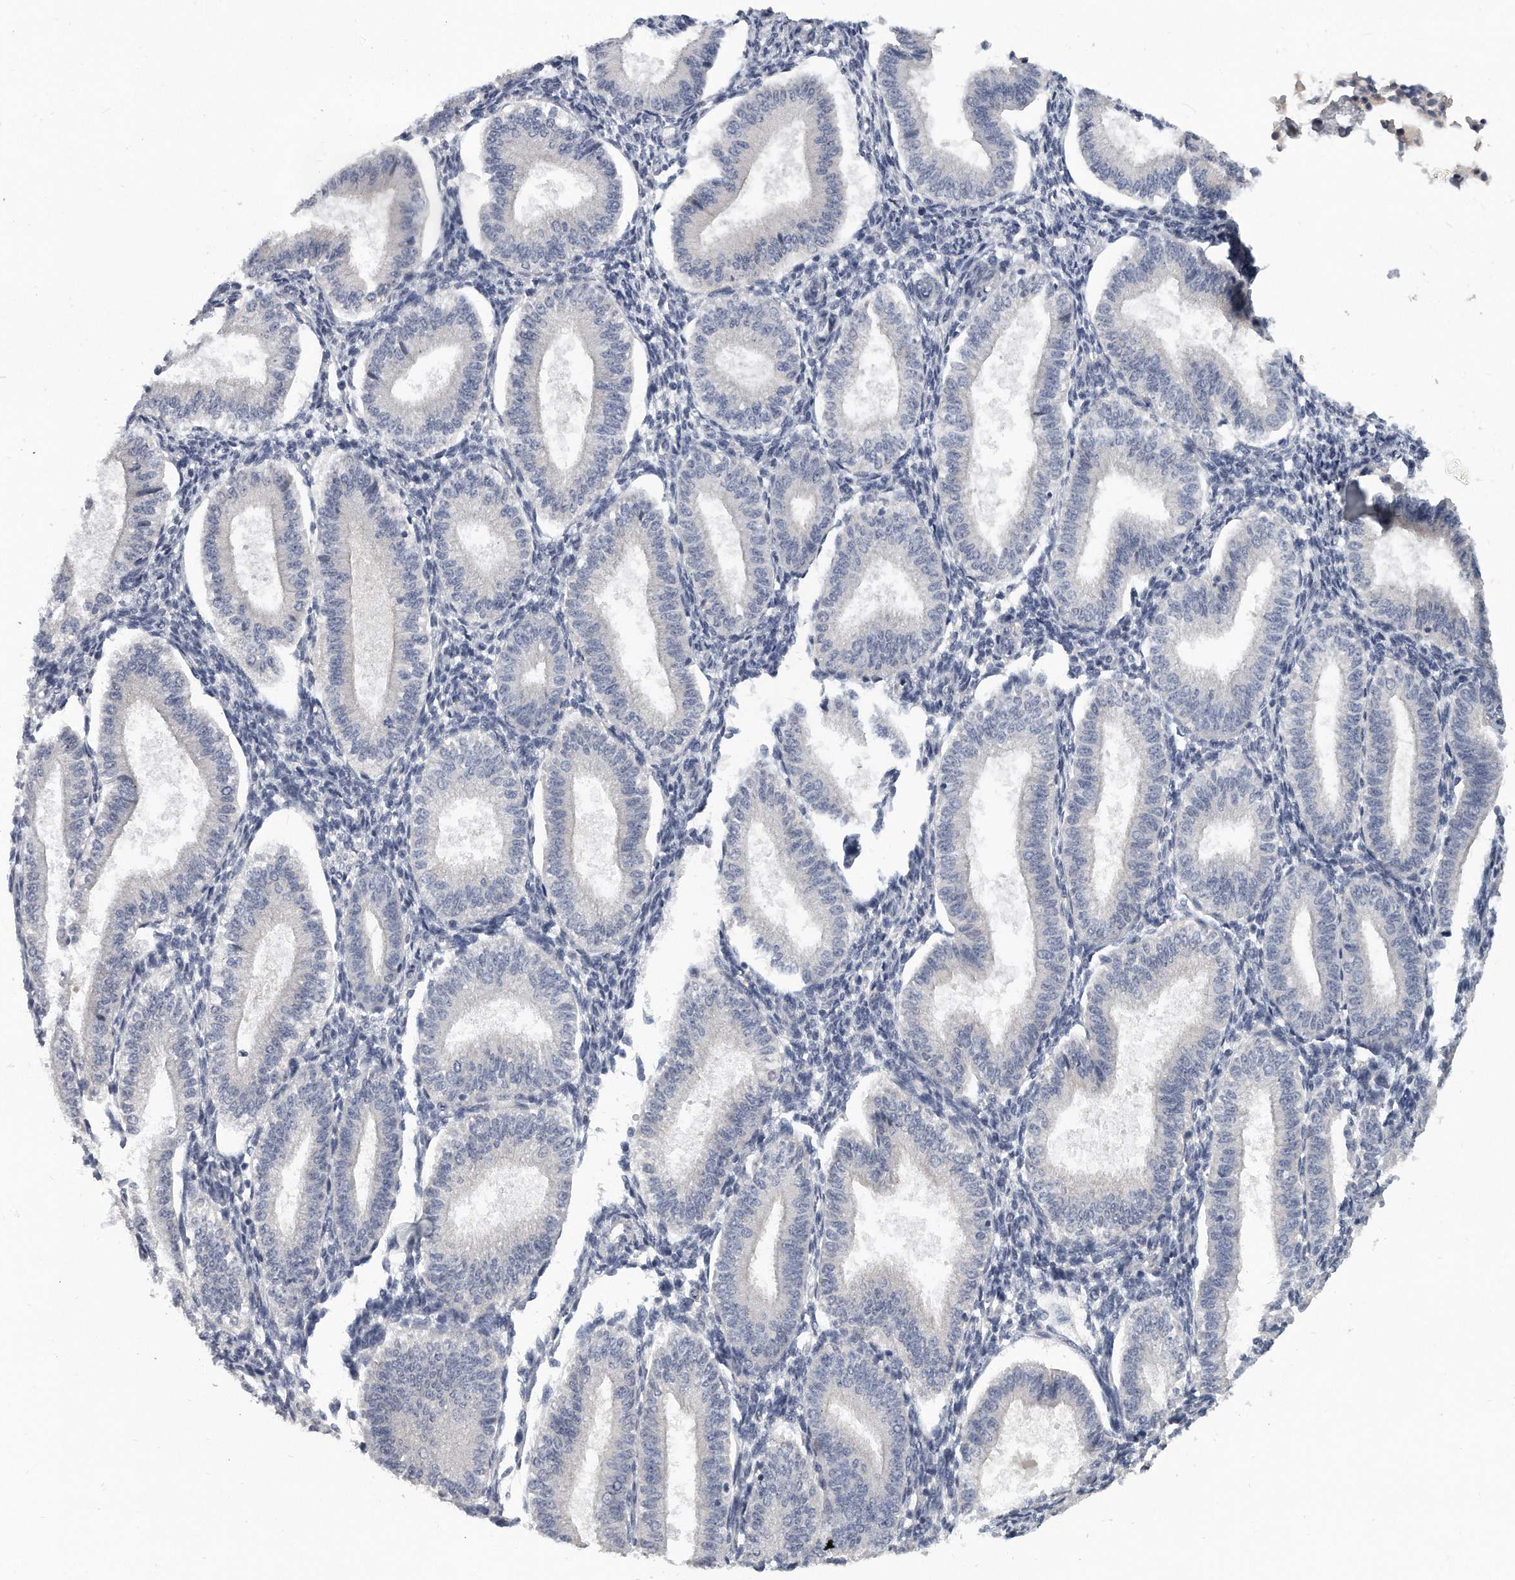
{"staining": {"intensity": "negative", "quantity": "none", "location": "none"}, "tissue": "endometrium", "cell_type": "Cells in endometrial stroma", "image_type": "normal", "snomed": [{"axis": "morphology", "description": "Normal tissue, NOS"}, {"axis": "topography", "description": "Endometrium"}], "caption": "High magnification brightfield microscopy of normal endometrium stained with DAB (brown) and counterstained with hematoxylin (blue): cells in endometrial stroma show no significant staining.", "gene": "KLHL7", "patient": {"sex": "female", "age": 39}}